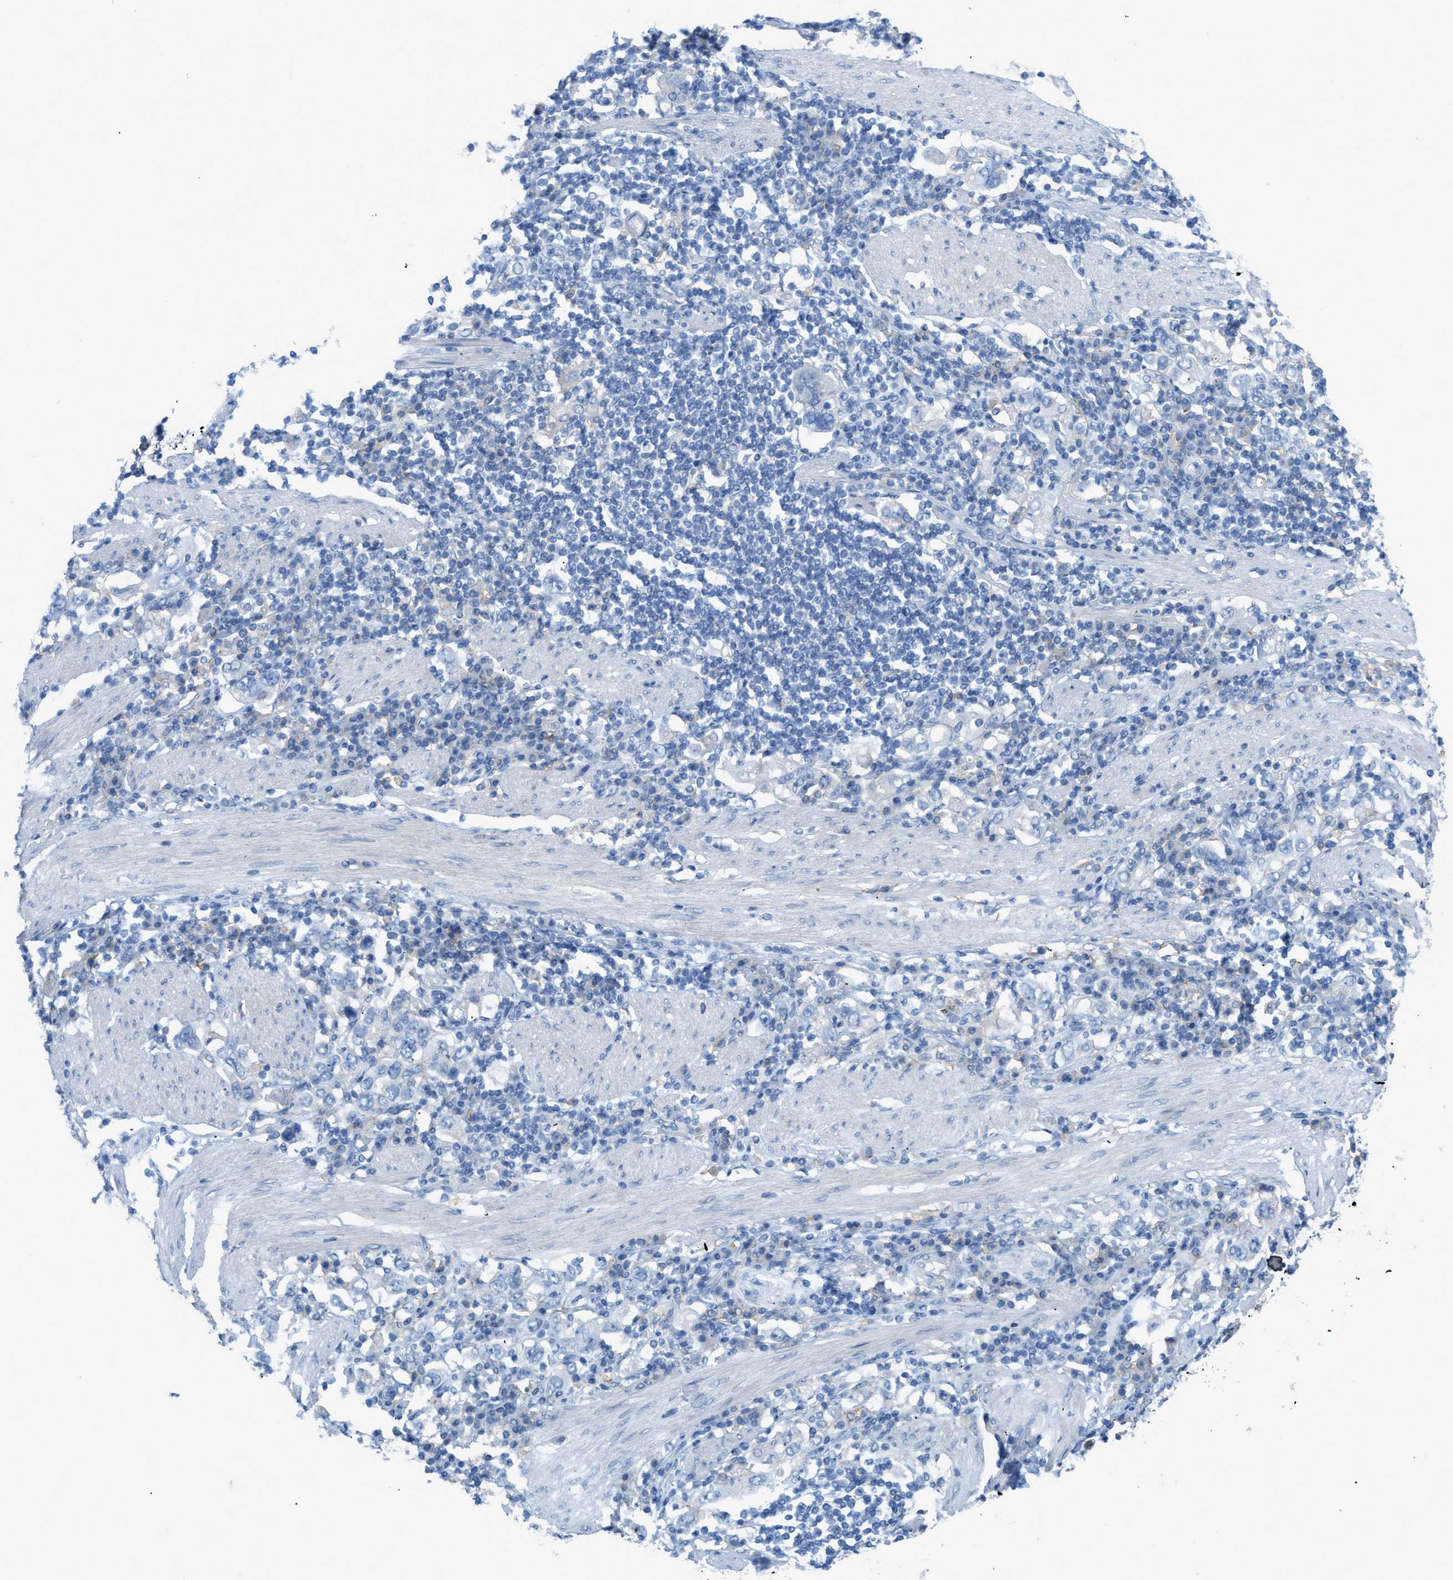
{"staining": {"intensity": "negative", "quantity": "none", "location": "none"}, "tissue": "stomach cancer", "cell_type": "Tumor cells", "image_type": "cancer", "snomed": [{"axis": "morphology", "description": "Adenocarcinoma, NOS"}, {"axis": "topography", "description": "Stomach, upper"}], "caption": "The micrograph demonstrates no staining of tumor cells in stomach cancer.", "gene": "SLC3A2", "patient": {"sex": "male", "age": 62}}